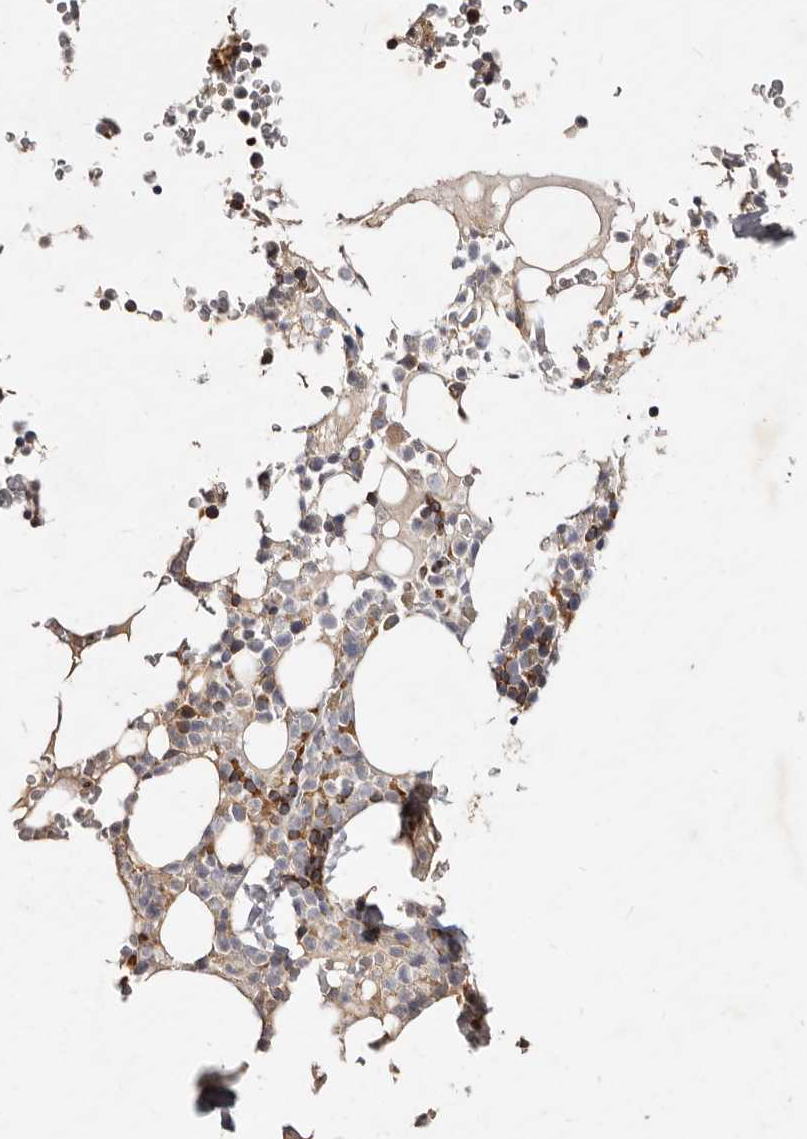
{"staining": {"intensity": "moderate", "quantity": "<25%", "location": "cytoplasmic/membranous"}, "tissue": "bone marrow", "cell_type": "Hematopoietic cells", "image_type": "normal", "snomed": [{"axis": "morphology", "description": "Normal tissue, NOS"}, {"axis": "topography", "description": "Bone marrow"}], "caption": "A low amount of moderate cytoplasmic/membranous positivity is identified in approximately <25% of hematopoietic cells in benign bone marrow. The protein is shown in brown color, while the nuclei are stained blue.", "gene": "SLC25A20", "patient": {"sex": "male", "age": 58}}